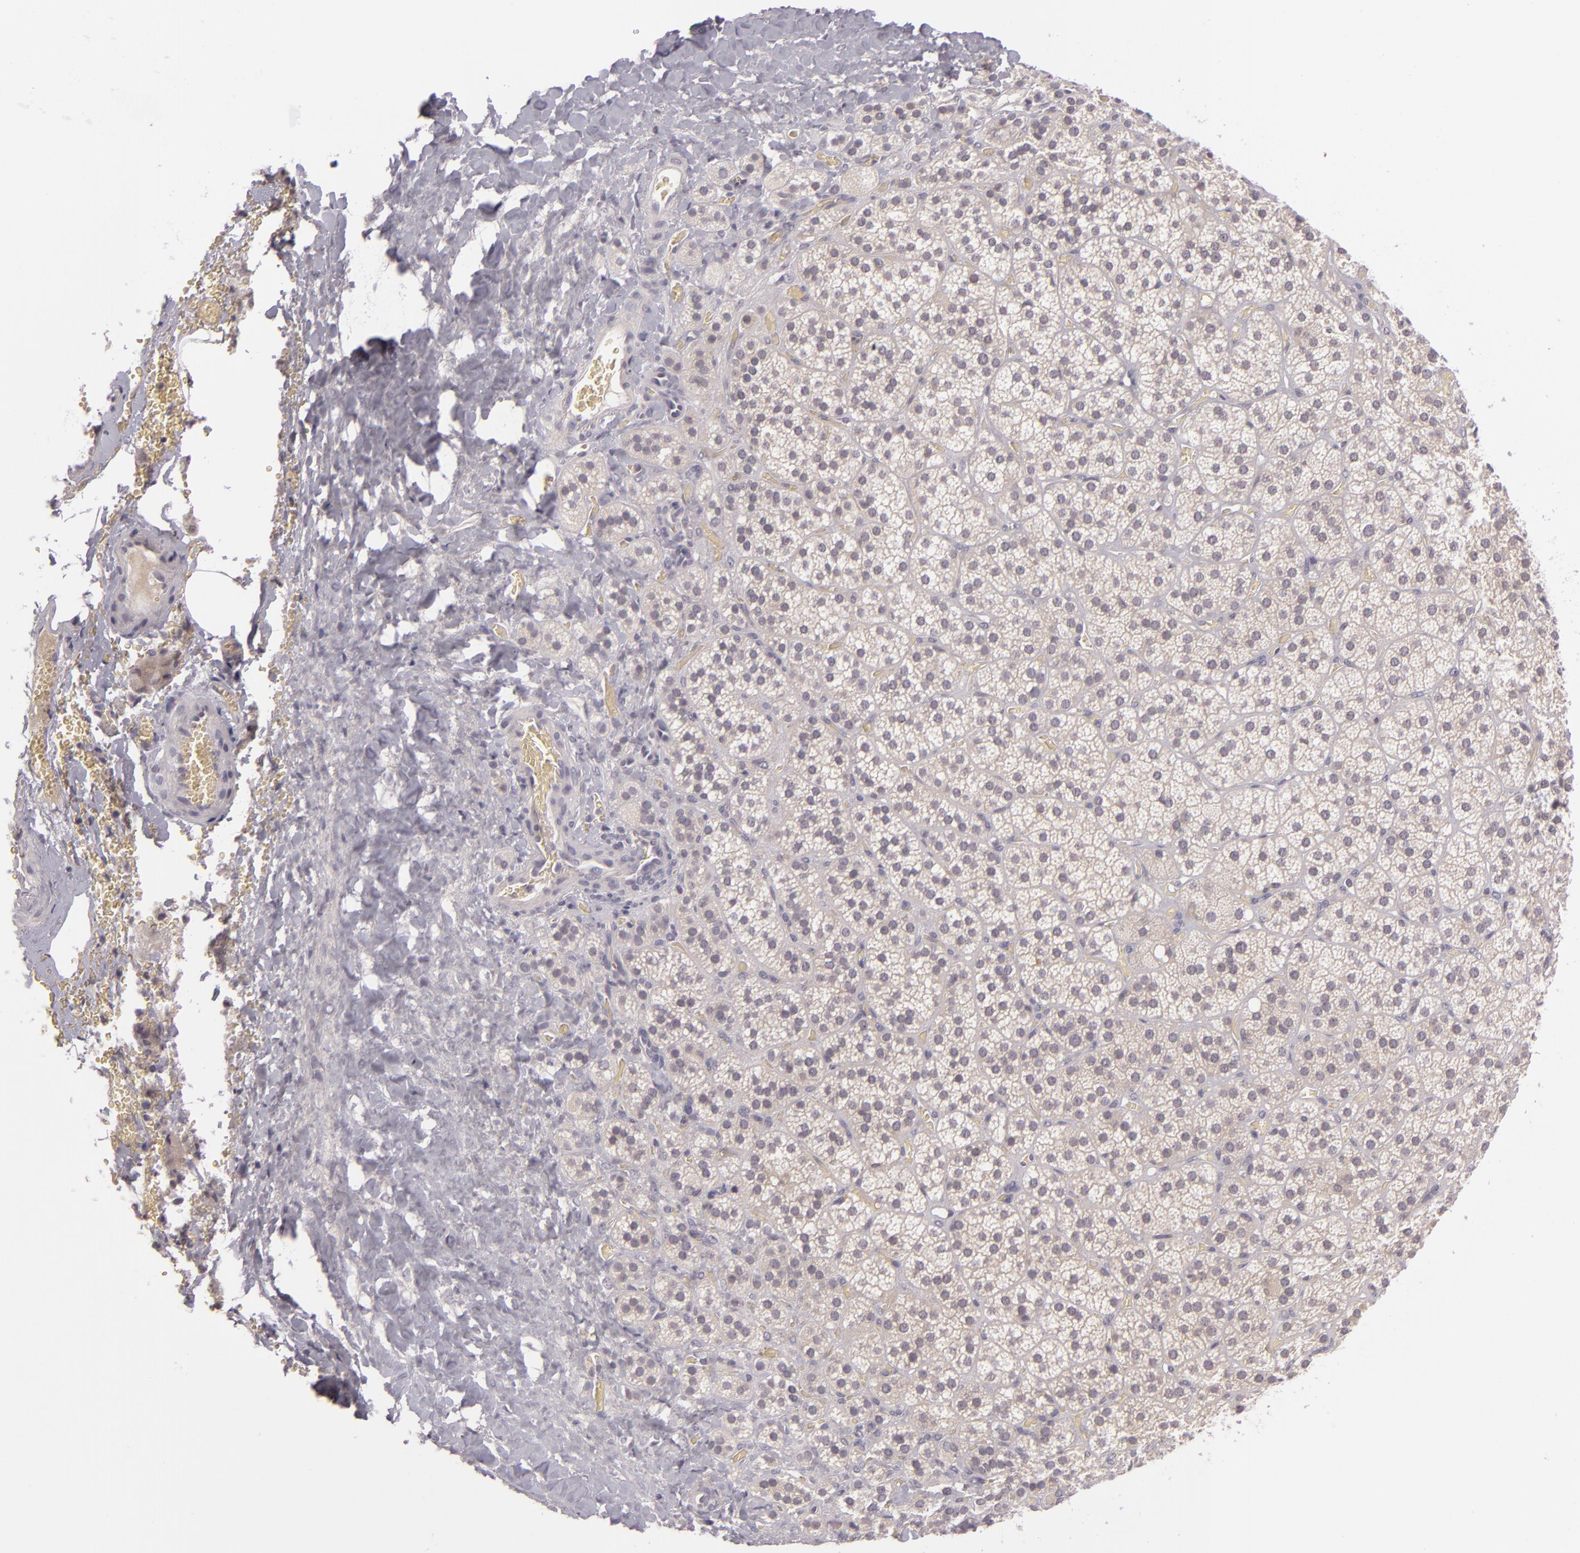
{"staining": {"intensity": "negative", "quantity": "none", "location": "none"}, "tissue": "adrenal gland", "cell_type": "Glandular cells", "image_type": "normal", "snomed": [{"axis": "morphology", "description": "Normal tissue, NOS"}, {"axis": "topography", "description": "Adrenal gland"}], "caption": "DAB (3,3'-diaminobenzidine) immunohistochemical staining of benign adrenal gland demonstrates no significant expression in glandular cells.", "gene": "DAG1", "patient": {"sex": "female", "age": 71}}